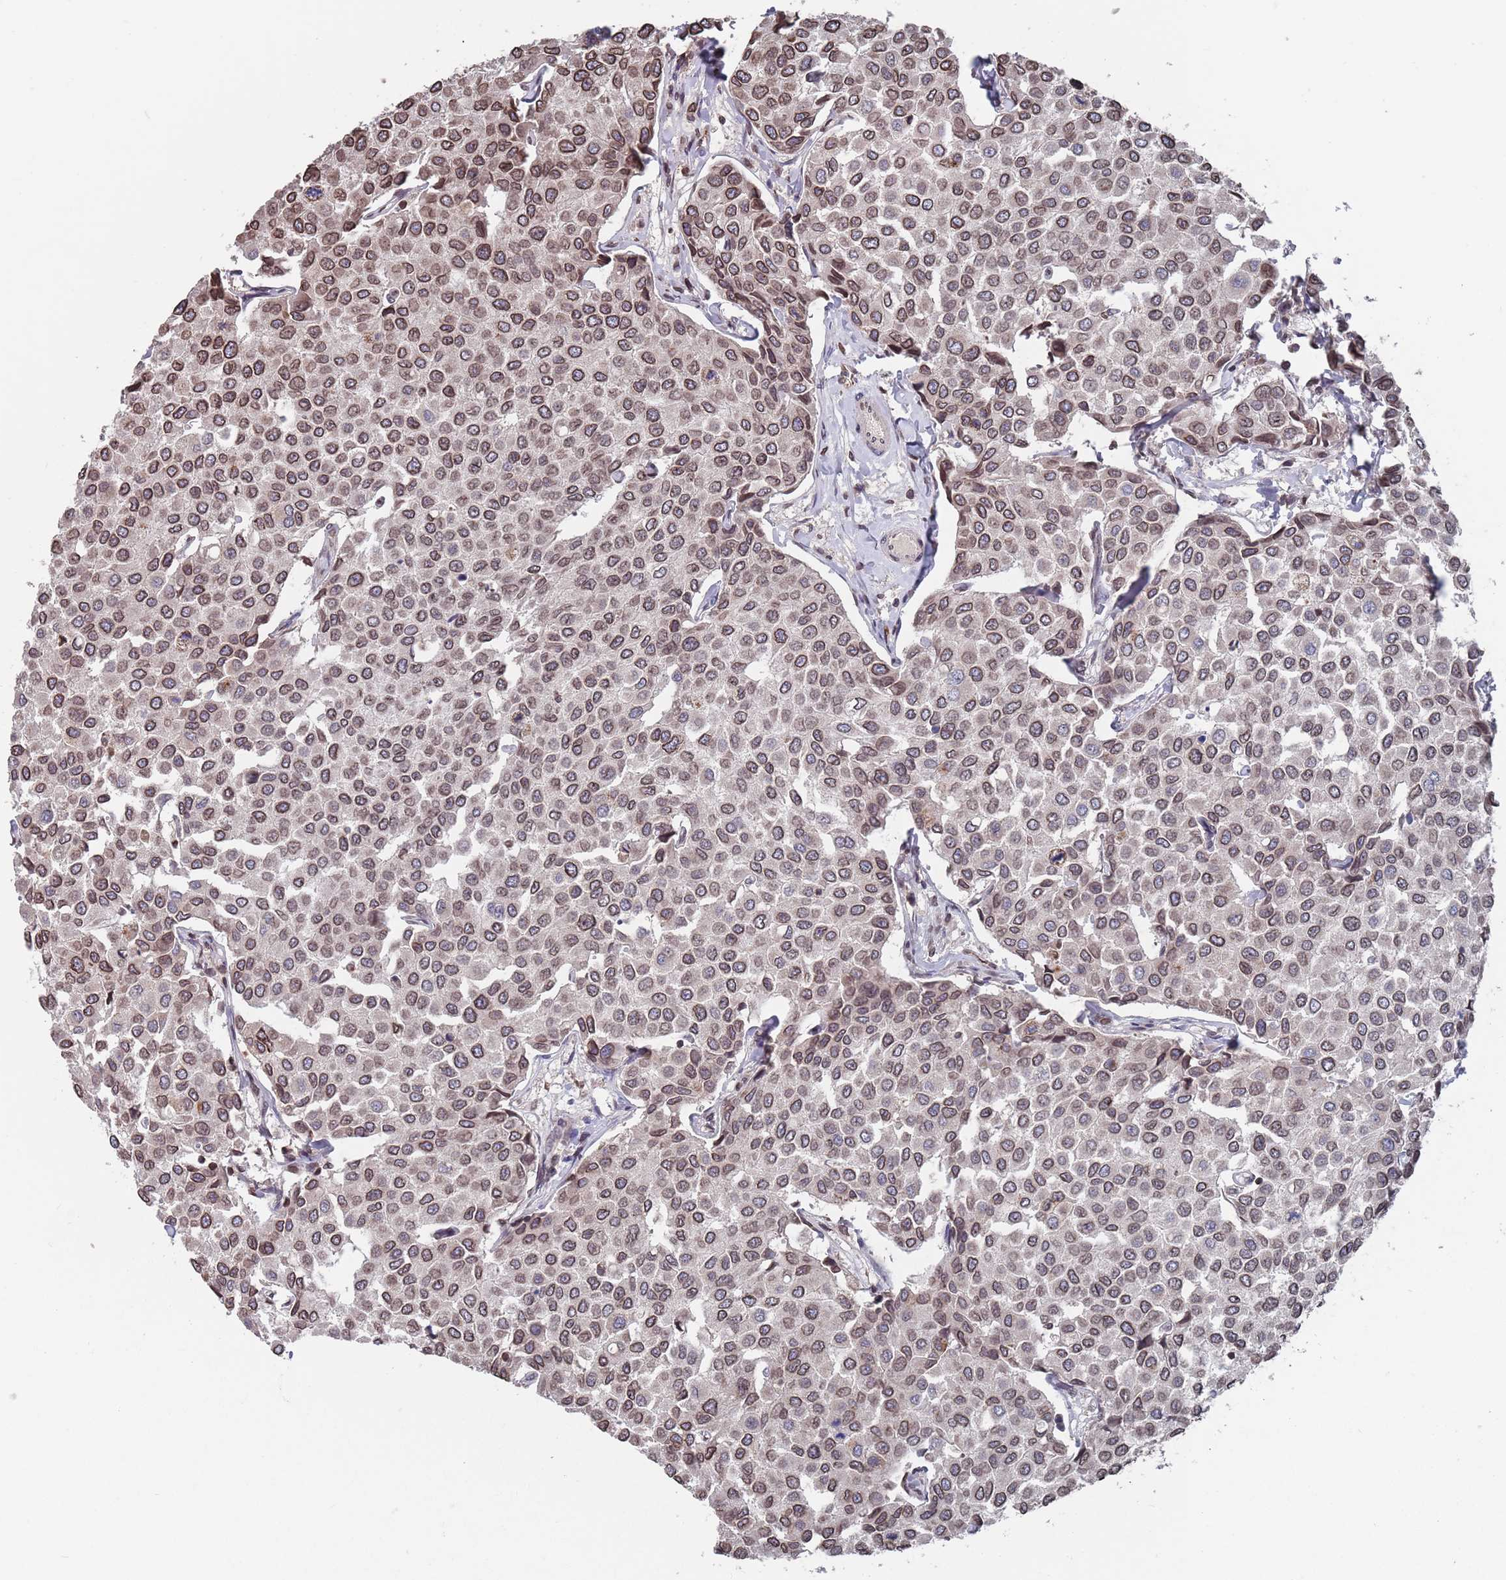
{"staining": {"intensity": "moderate", "quantity": ">75%", "location": "cytoplasmic/membranous,nuclear"}, "tissue": "breast cancer", "cell_type": "Tumor cells", "image_type": "cancer", "snomed": [{"axis": "morphology", "description": "Duct carcinoma"}, {"axis": "topography", "description": "Breast"}], "caption": "Human breast cancer (invasive ductal carcinoma) stained for a protein (brown) reveals moderate cytoplasmic/membranous and nuclear positive positivity in about >75% of tumor cells.", "gene": "SDHAF3", "patient": {"sex": "female", "age": 55}}